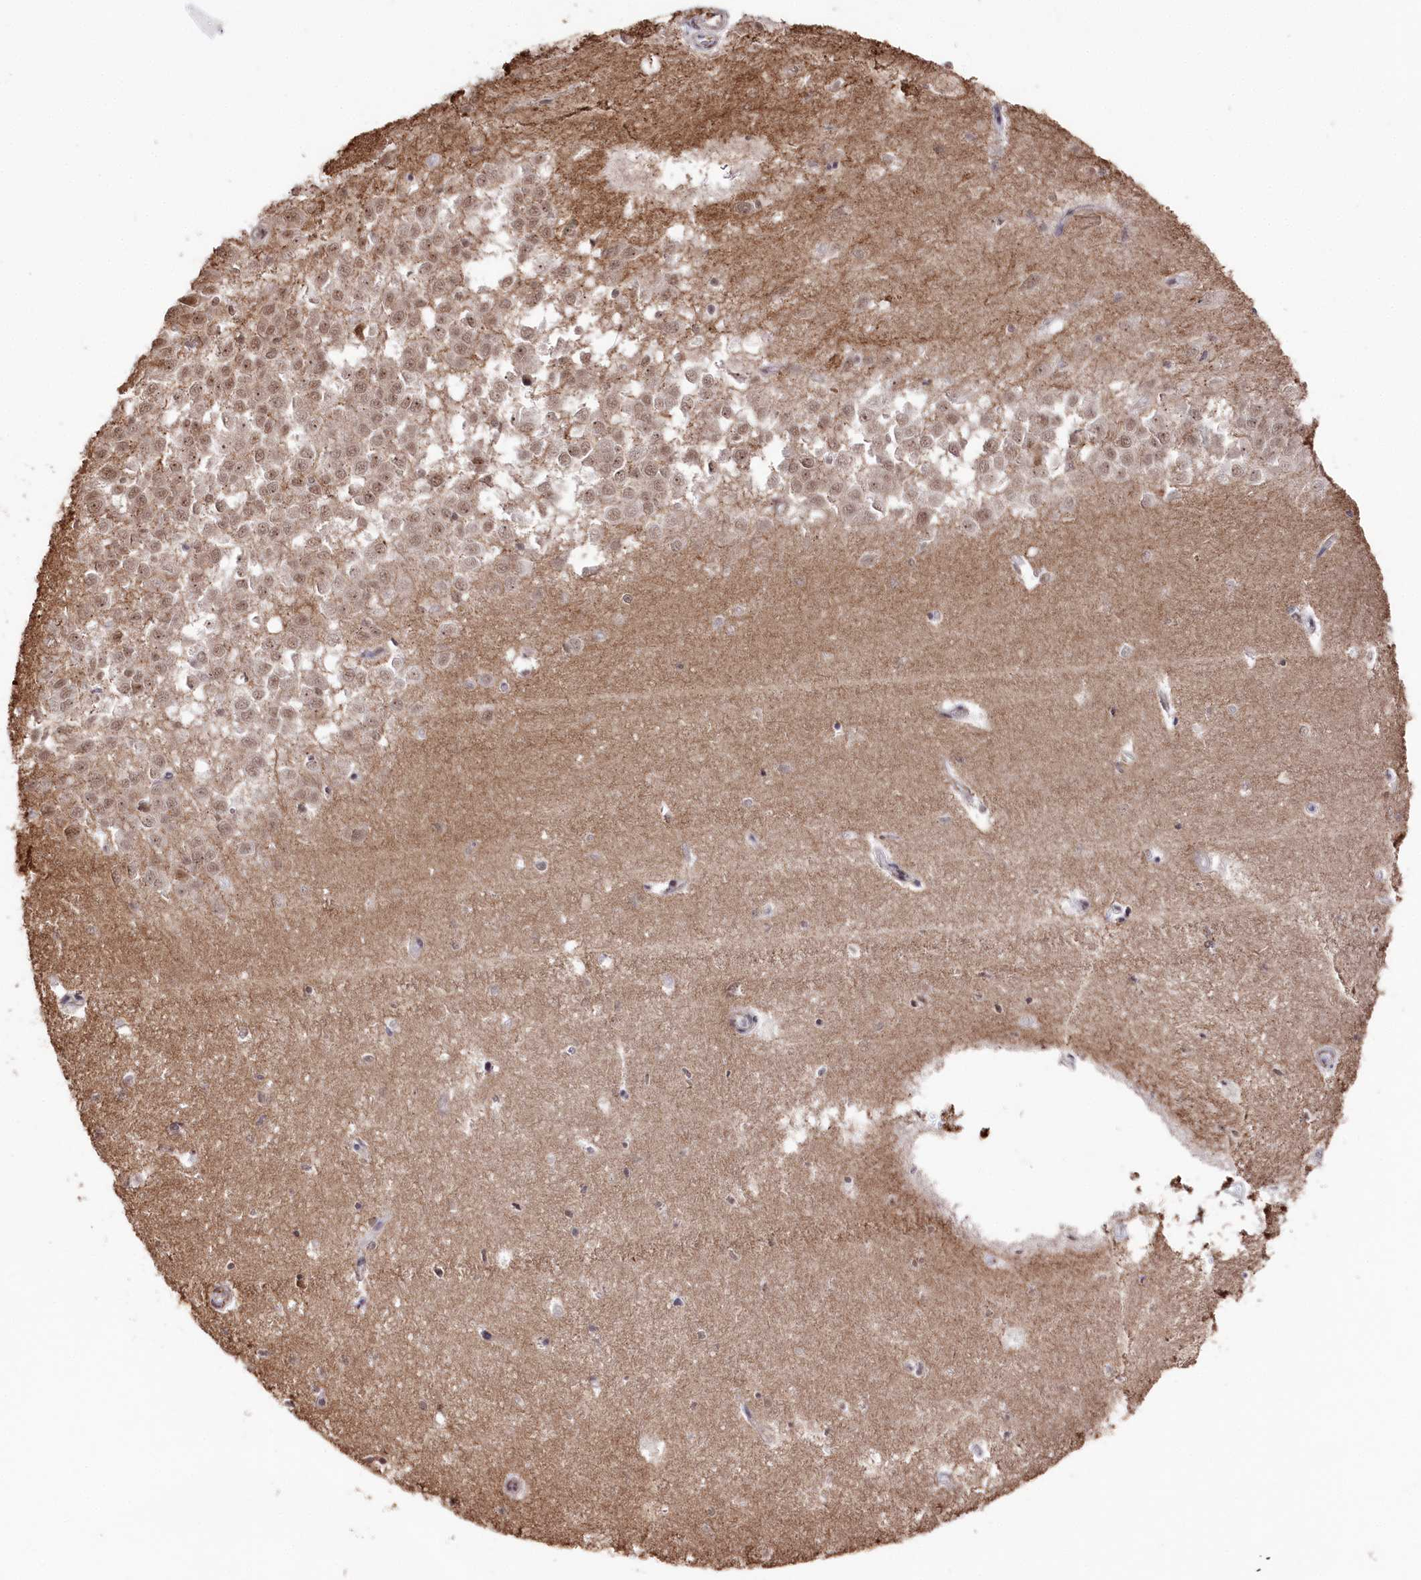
{"staining": {"intensity": "negative", "quantity": "none", "location": "none"}, "tissue": "hippocampus", "cell_type": "Glial cells", "image_type": "normal", "snomed": [{"axis": "morphology", "description": "Normal tissue, NOS"}, {"axis": "topography", "description": "Hippocampus"}], "caption": "Hippocampus was stained to show a protein in brown. There is no significant expression in glial cells.", "gene": "POLR2H", "patient": {"sex": "female", "age": 64}}